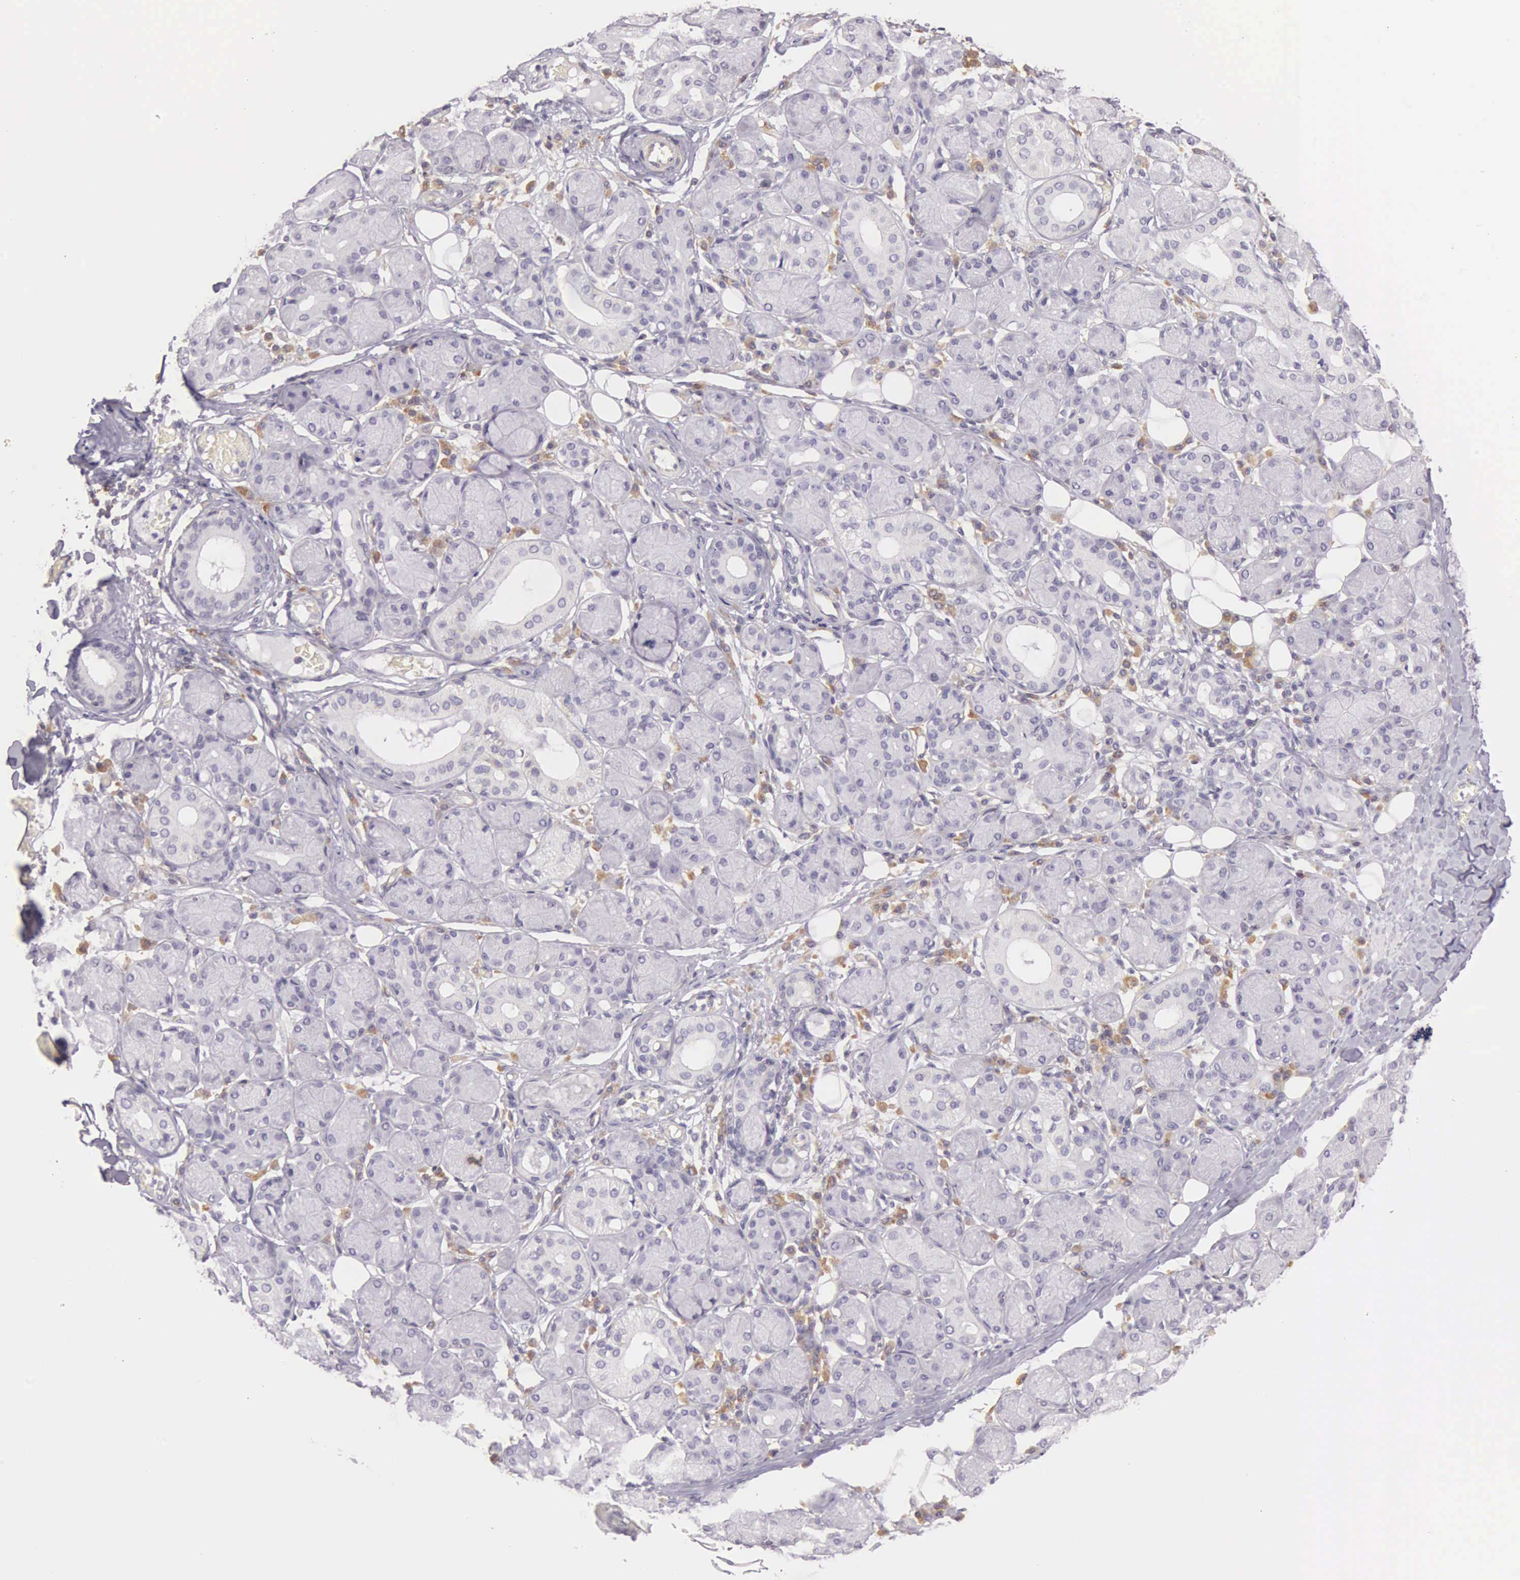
{"staining": {"intensity": "negative", "quantity": "none", "location": "none"}, "tissue": "salivary gland", "cell_type": "Glandular cells", "image_type": "normal", "snomed": [{"axis": "morphology", "description": "Normal tissue, NOS"}, {"axis": "topography", "description": "Salivary gland"}, {"axis": "topography", "description": "Peripheral nerve tissue"}], "caption": "The micrograph shows no significant positivity in glandular cells of salivary gland. The staining was performed using DAB (3,3'-diaminobenzidine) to visualize the protein expression in brown, while the nuclei were stained in blue with hematoxylin (Magnification: 20x).", "gene": "OSBPL3", "patient": {"sex": "male", "age": 62}}